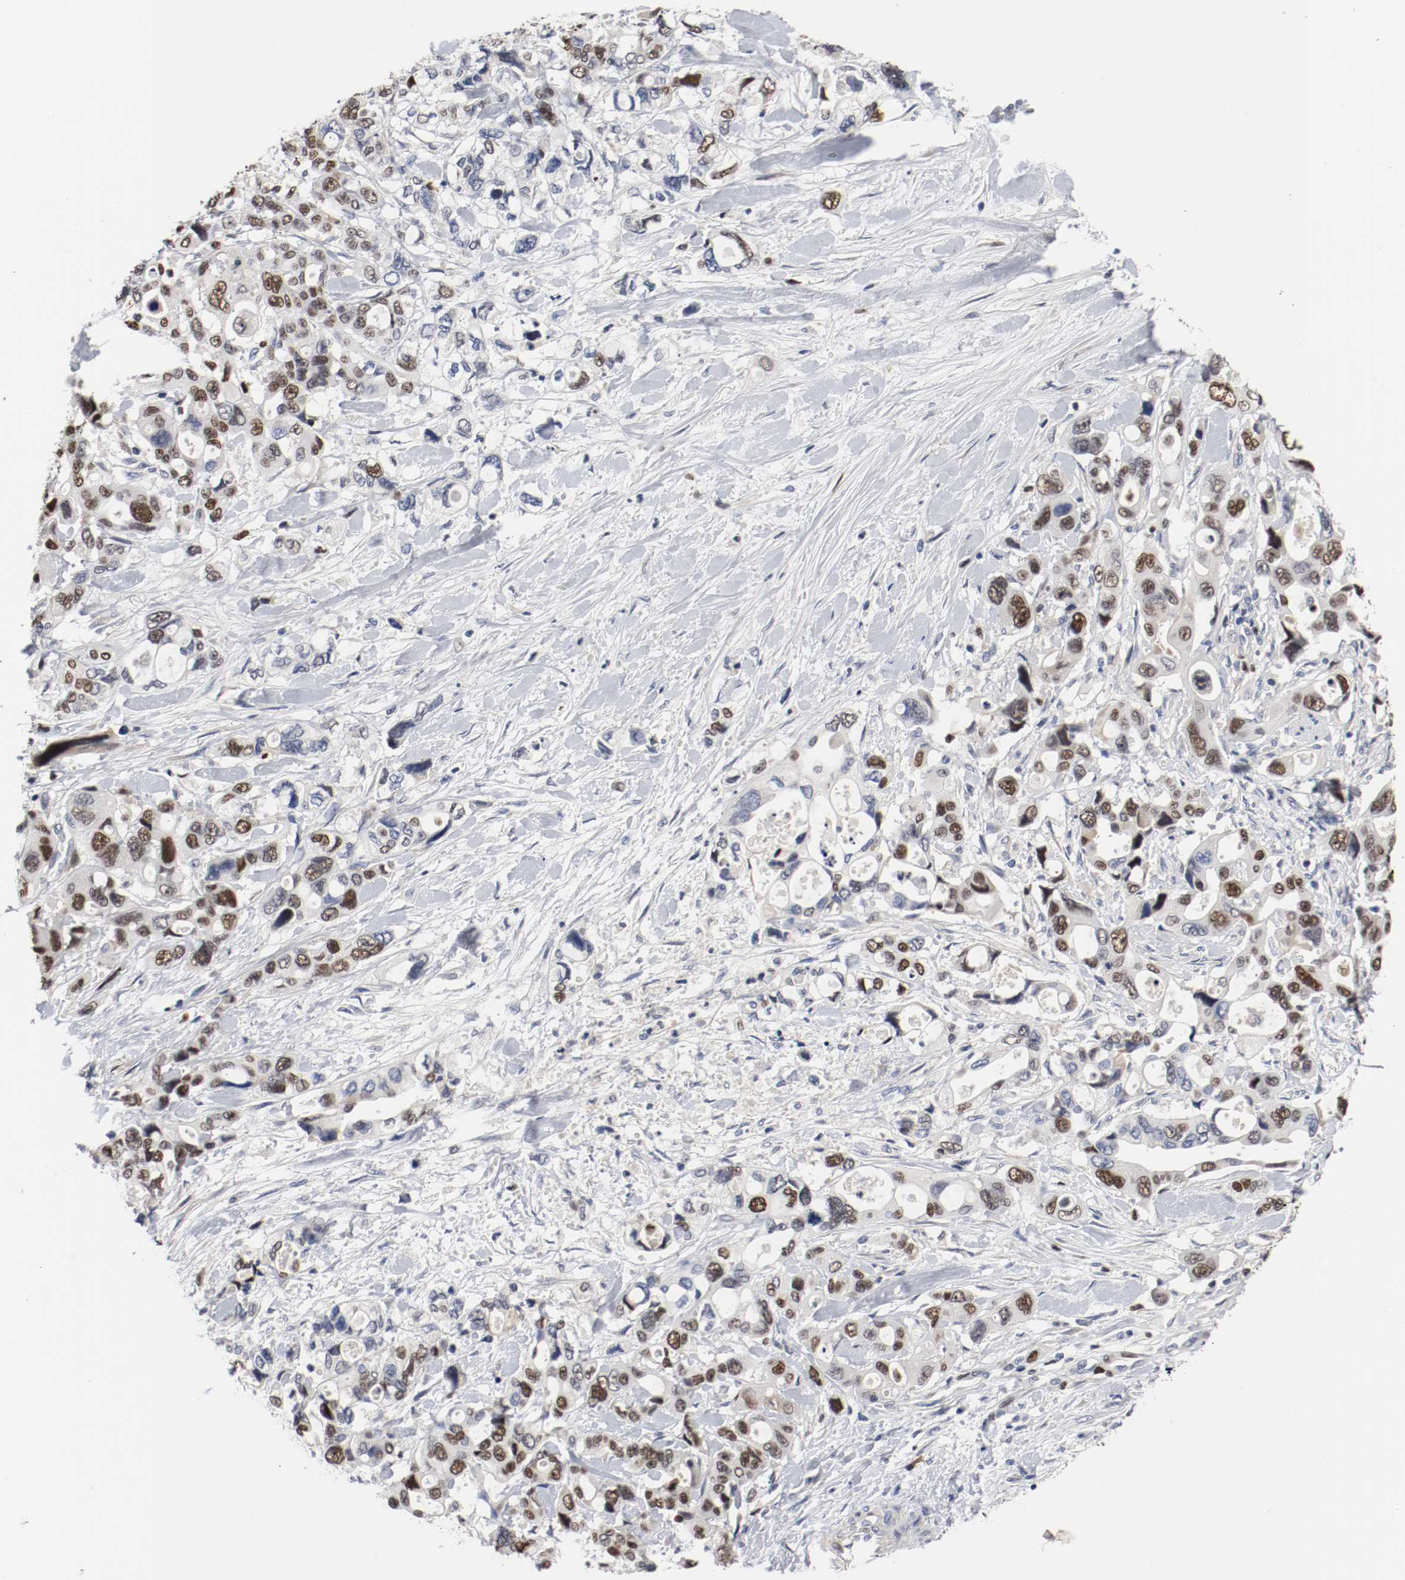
{"staining": {"intensity": "moderate", "quantity": "25%-75%", "location": "nuclear"}, "tissue": "pancreatic cancer", "cell_type": "Tumor cells", "image_type": "cancer", "snomed": [{"axis": "morphology", "description": "Adenocarcinoma, NOS"}, {"axis": "topography", "description": "Pancreas"}], "caption": "A photomicrograph showing moderate nuclear staining in about 25%-75% of tumor cells in pancreatic cancer, as visualized by brown immunohistochemical staining.", "gene": "MCM6", "patient": {"sex": "male", "age": 46}}